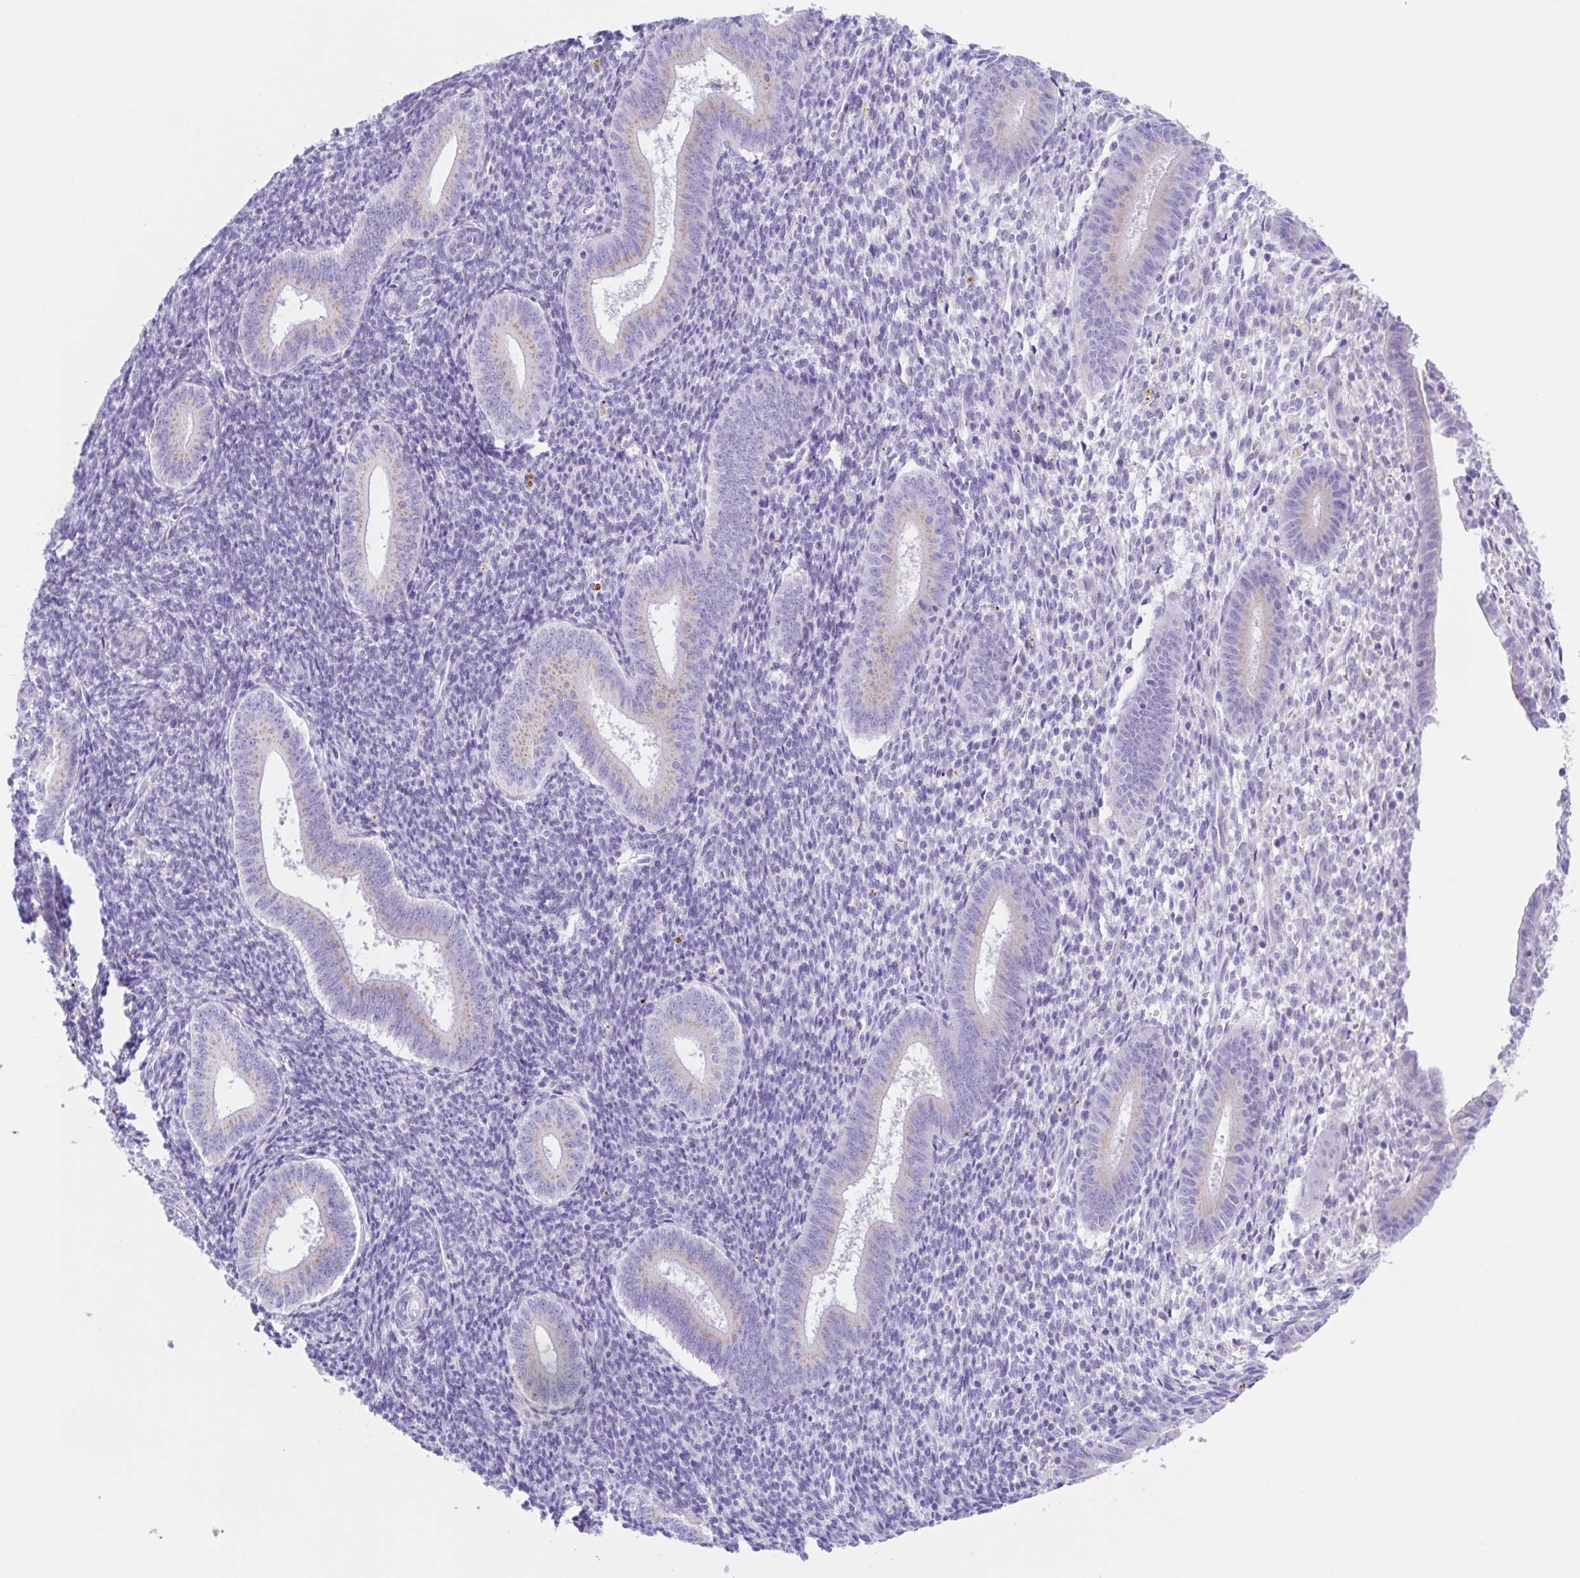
{"staining": {"intensity": "negative", "quantity": "none", "location": "none"}, "tissue": "endometrium", "cell_type": "Cells in endometrial stroma", "image_type": "normal", "snomed": [{"axis": "morphology", "description": "Normal tissue, NOS"}, {"axis": "topography", "description": "Endometrium"}], "caption": "DAB immunohistochemical staining of normal endometrium reveals no significant staining in cells in endometrial stroma.", "gene": "SCG3", "patient": {"sex": "female", "age": 25}}